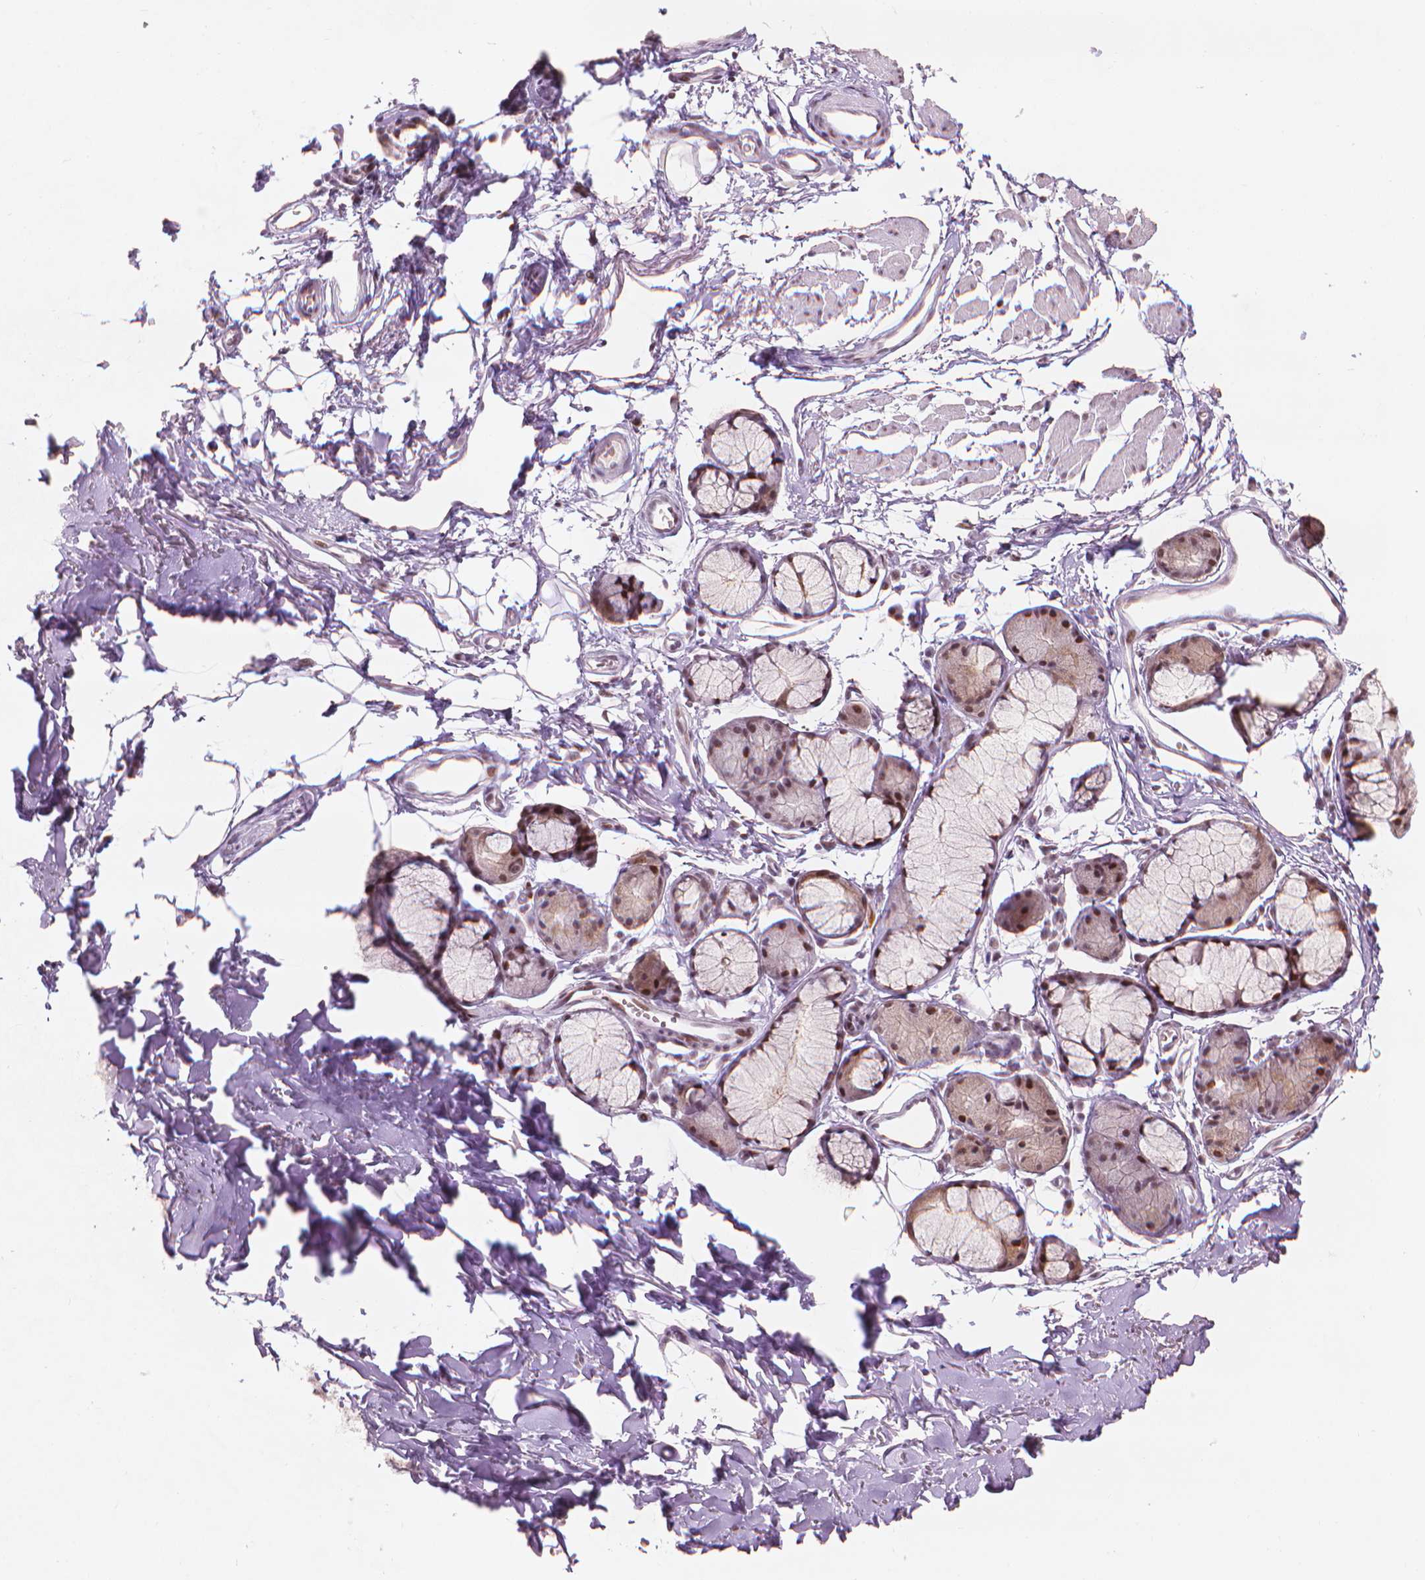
{"staining": {"intensity": "moderate", "quantity": "25%-75%", "location": "nuclear"}, "tissue": "adipose tissue", "cell_type": "Adipocytes", "image_type": "normal", "snomed": [{"axis": "morphology", "description": "Normal tissue, NOS"}, {"axis": "topography", "description": "Cartilage tissue"}, {"axis": "topography", "description": "Bronchus"}], "caption": "High-magnification brightfield microscopy of unremarkable adipose tissue stained with DAB (3,3'-diaminobenzidine) (brown) and counterstained with hematoxylin (blue). adipocytes exhibit moderate nuclear staining is identified in approximately25%-75% of cells.", "gene": "HES7", "patient": {"sex": "female", "age": 79}}